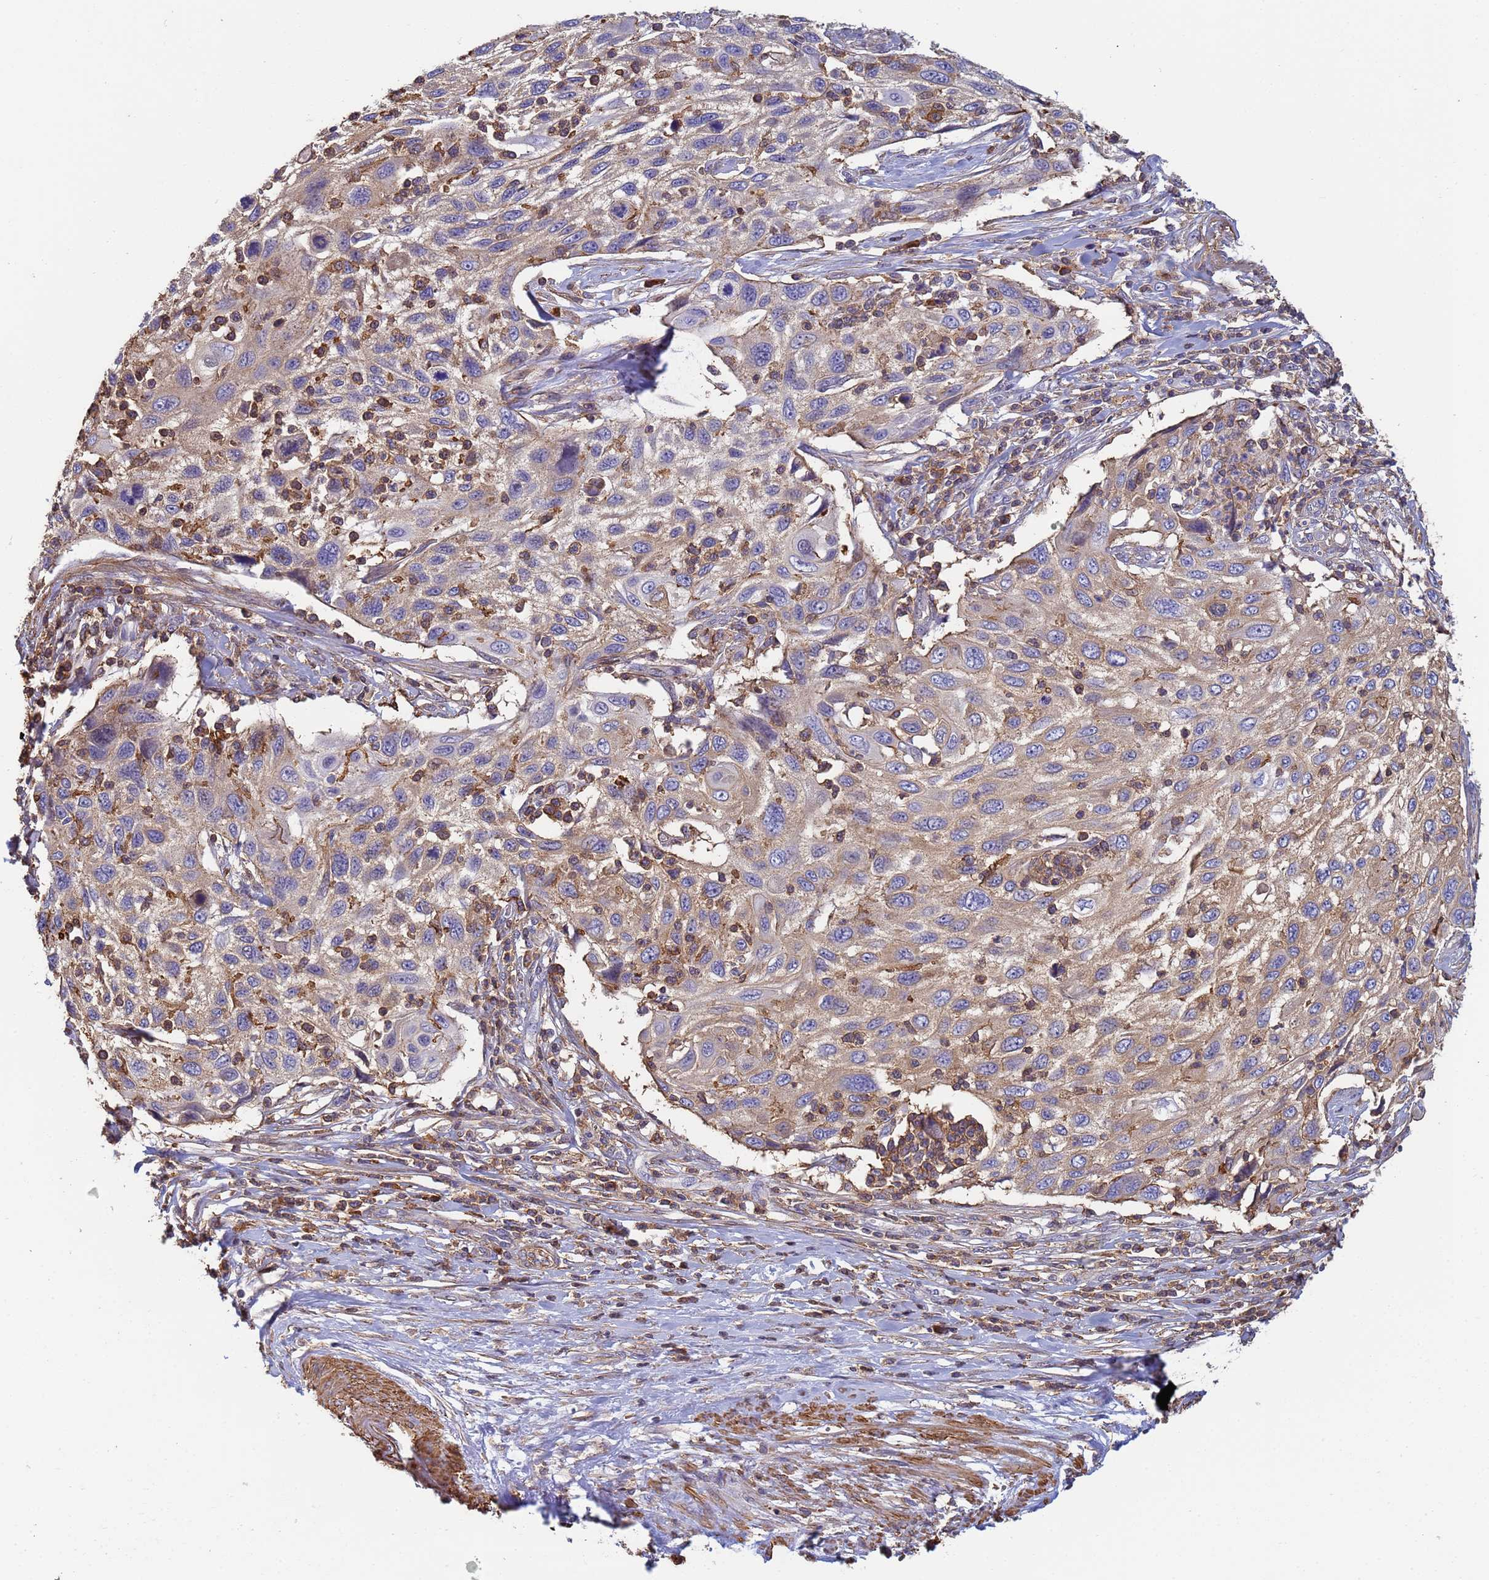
{"staining": {"intensity": "moderate", "quantity": ">75%", "location": "cytoplasmic/membranous"}, "tissue": "cervical cancer", "cell_type": "Tumor cells", "image_type": "cancer", "snomed": [{"axis": "morphology", "description": "Squamous cell carcinoma, NOS"}, {"axis": "topography", "description": "Cervix"}], "caption": "Human cervical cancer stained with a brown dye displays moderate cytoplasmic/membranous positive expression in approximately >75% of tumor cells.", "gene": "ZNG1B", "patient": {"sex": "female", "age": 70}}